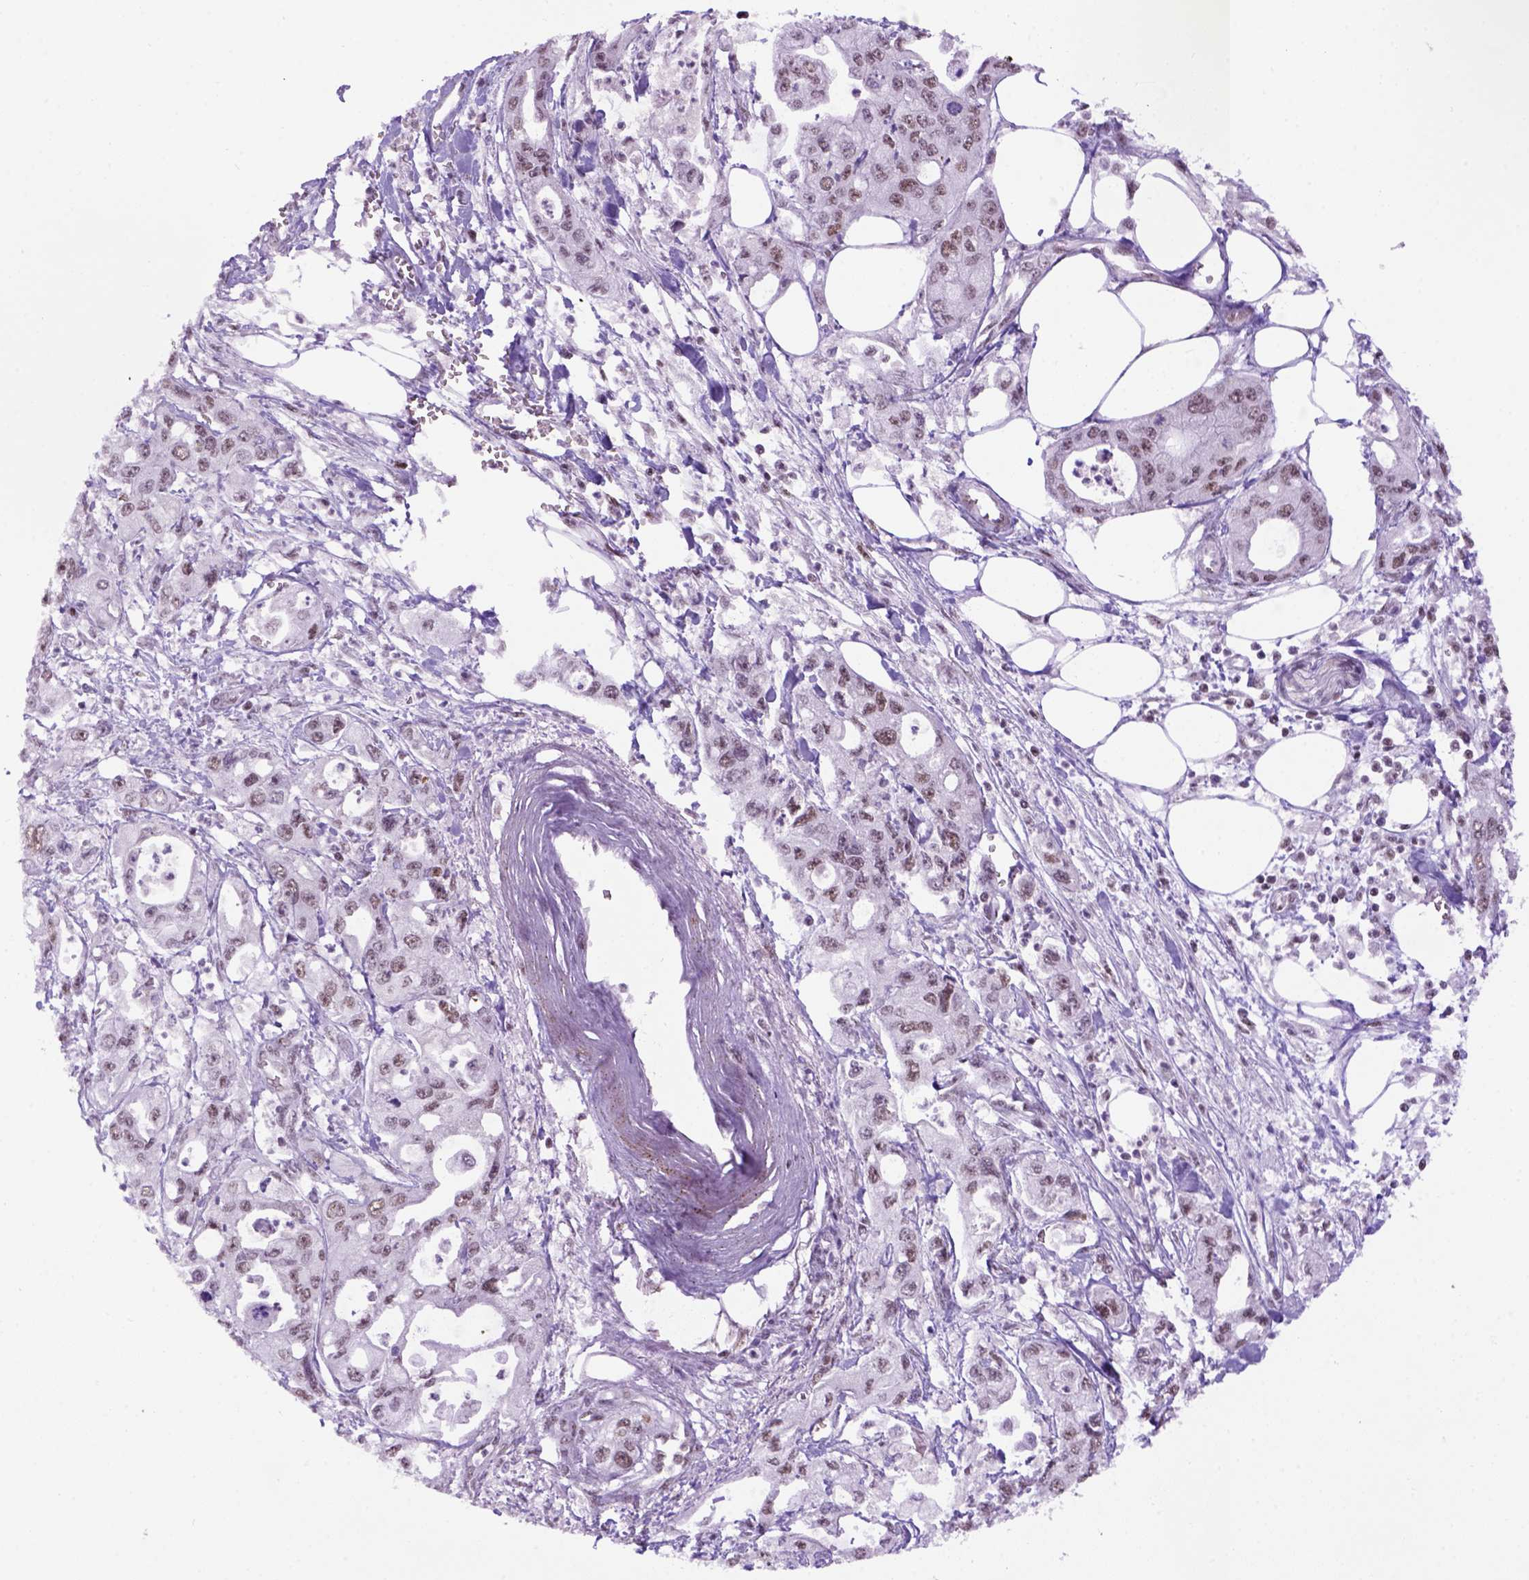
{"staining": {"intensity": "moderate", "quantity": "25%-75%", "location": "nuclear"}, "tissue": "pancreatic cancer", "cell_type": "Tumor cells", "image_type": "cancer", "snomed": [{"axis": "morphology", "description": "Adenocarcinoma, NOS"}, {"axis": "topography", "description": "Pancreas"}], "caption": "A medium amount of moderate nuclear expression is present in approximately 25%-75% of tumor cells in pancreatic cancer tissue.", "gene": "TBPL1", "patient": {"sex": "male", "age": 70}}